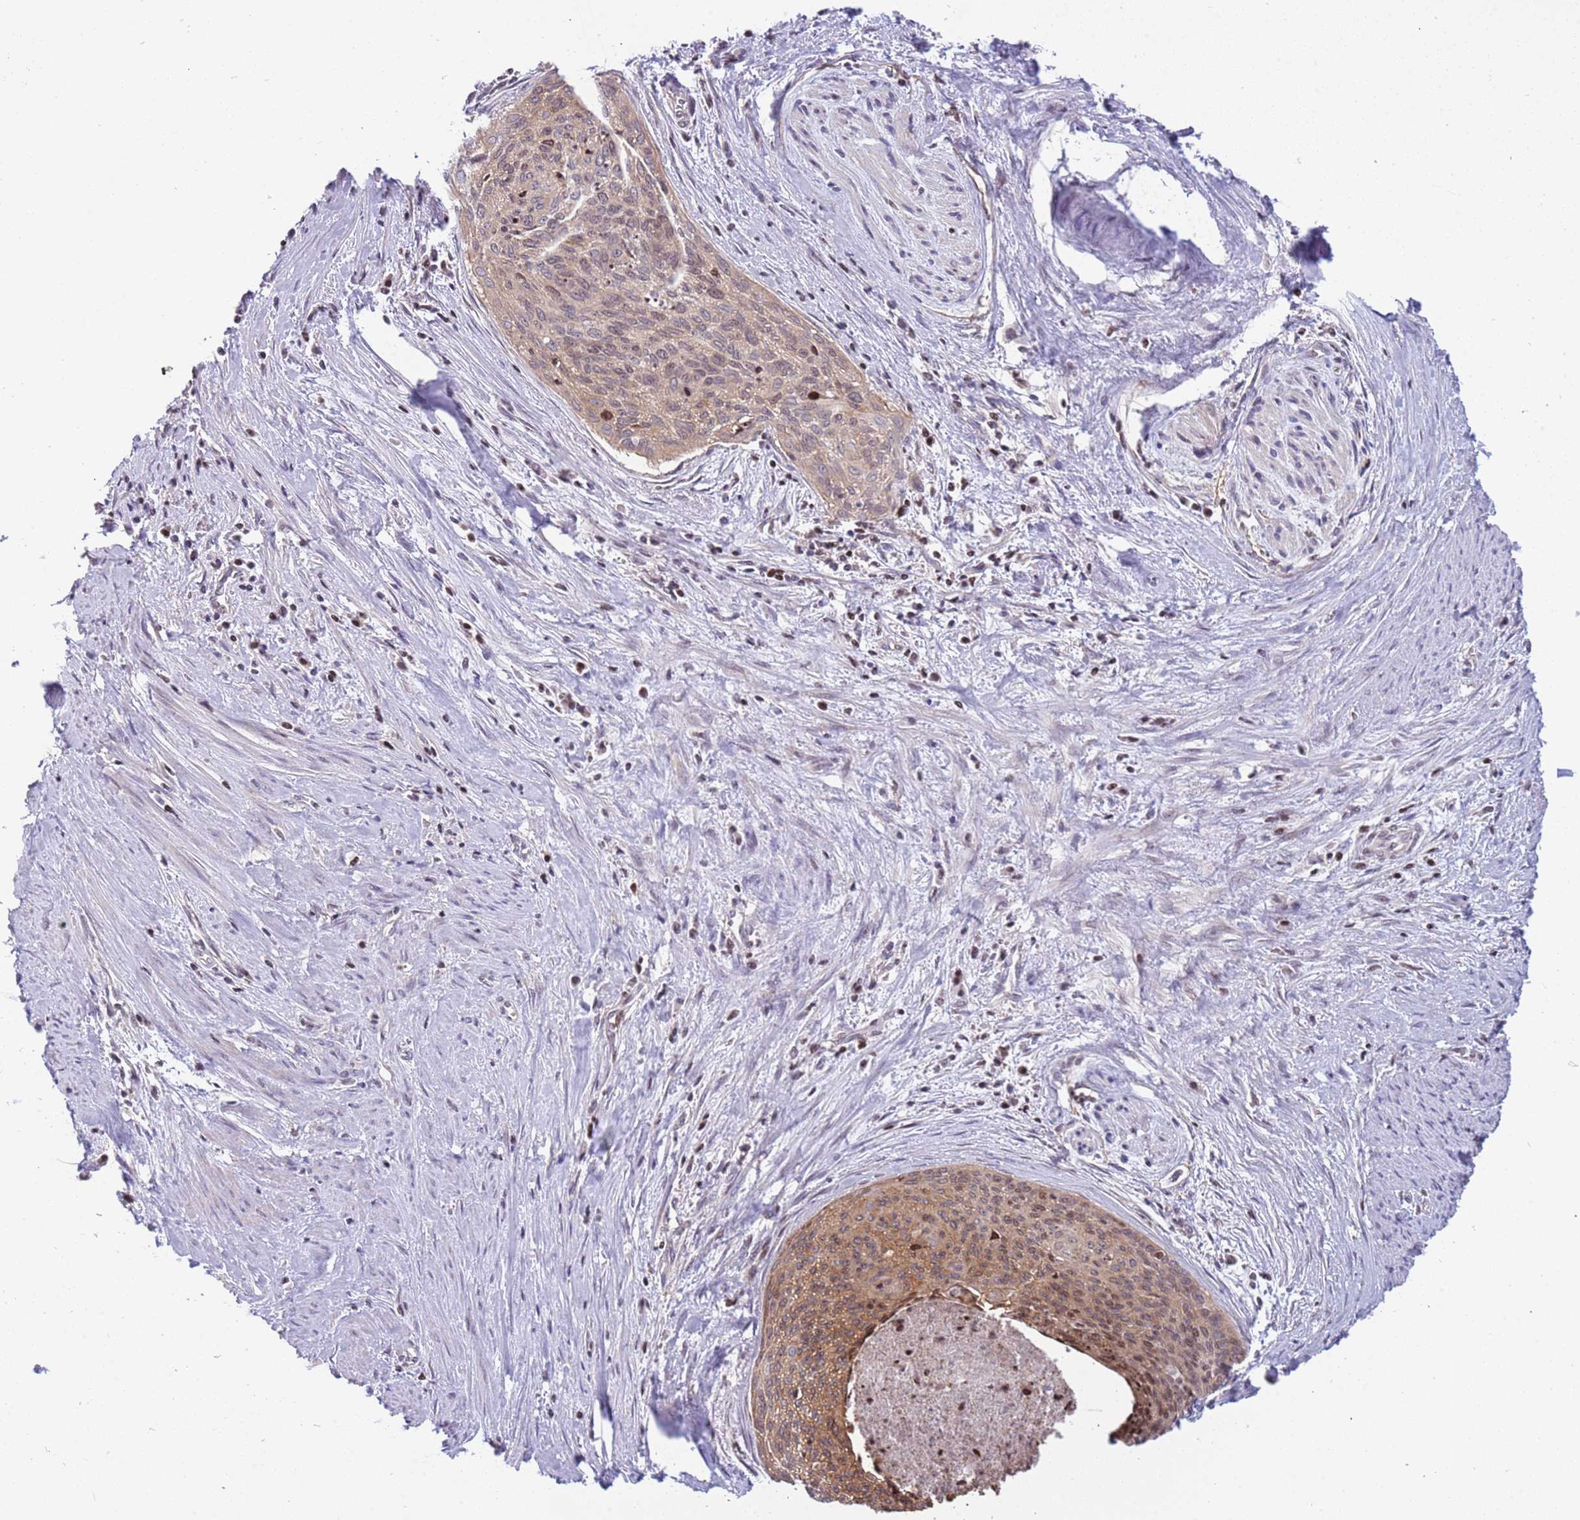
{"staining": {"intensity": "moderate", "quantity": ">75%", "location": "cytoplasmic/membranous"}, "tissue": "cervical cancer", "cell_type": "Tumor cells", "image_type": "cancer", "snomed": [{"axis": "morphology", "description": "Squamous cell carcinoma, NOS"}, {"axis": "topography", "description": "Cervix"}], "caption": "Moderate cytoplasmic/membranous protein expression is seen in approximately >75% of tumor cells in cervical squamous cell carcinoma. (DAB (3,3'-diaminobenzidine) IHC, brown staining for protein, blue staining for nuclei).", "gene": "ARHGEF5", "patient": {"sex": "female", "age": 55}}